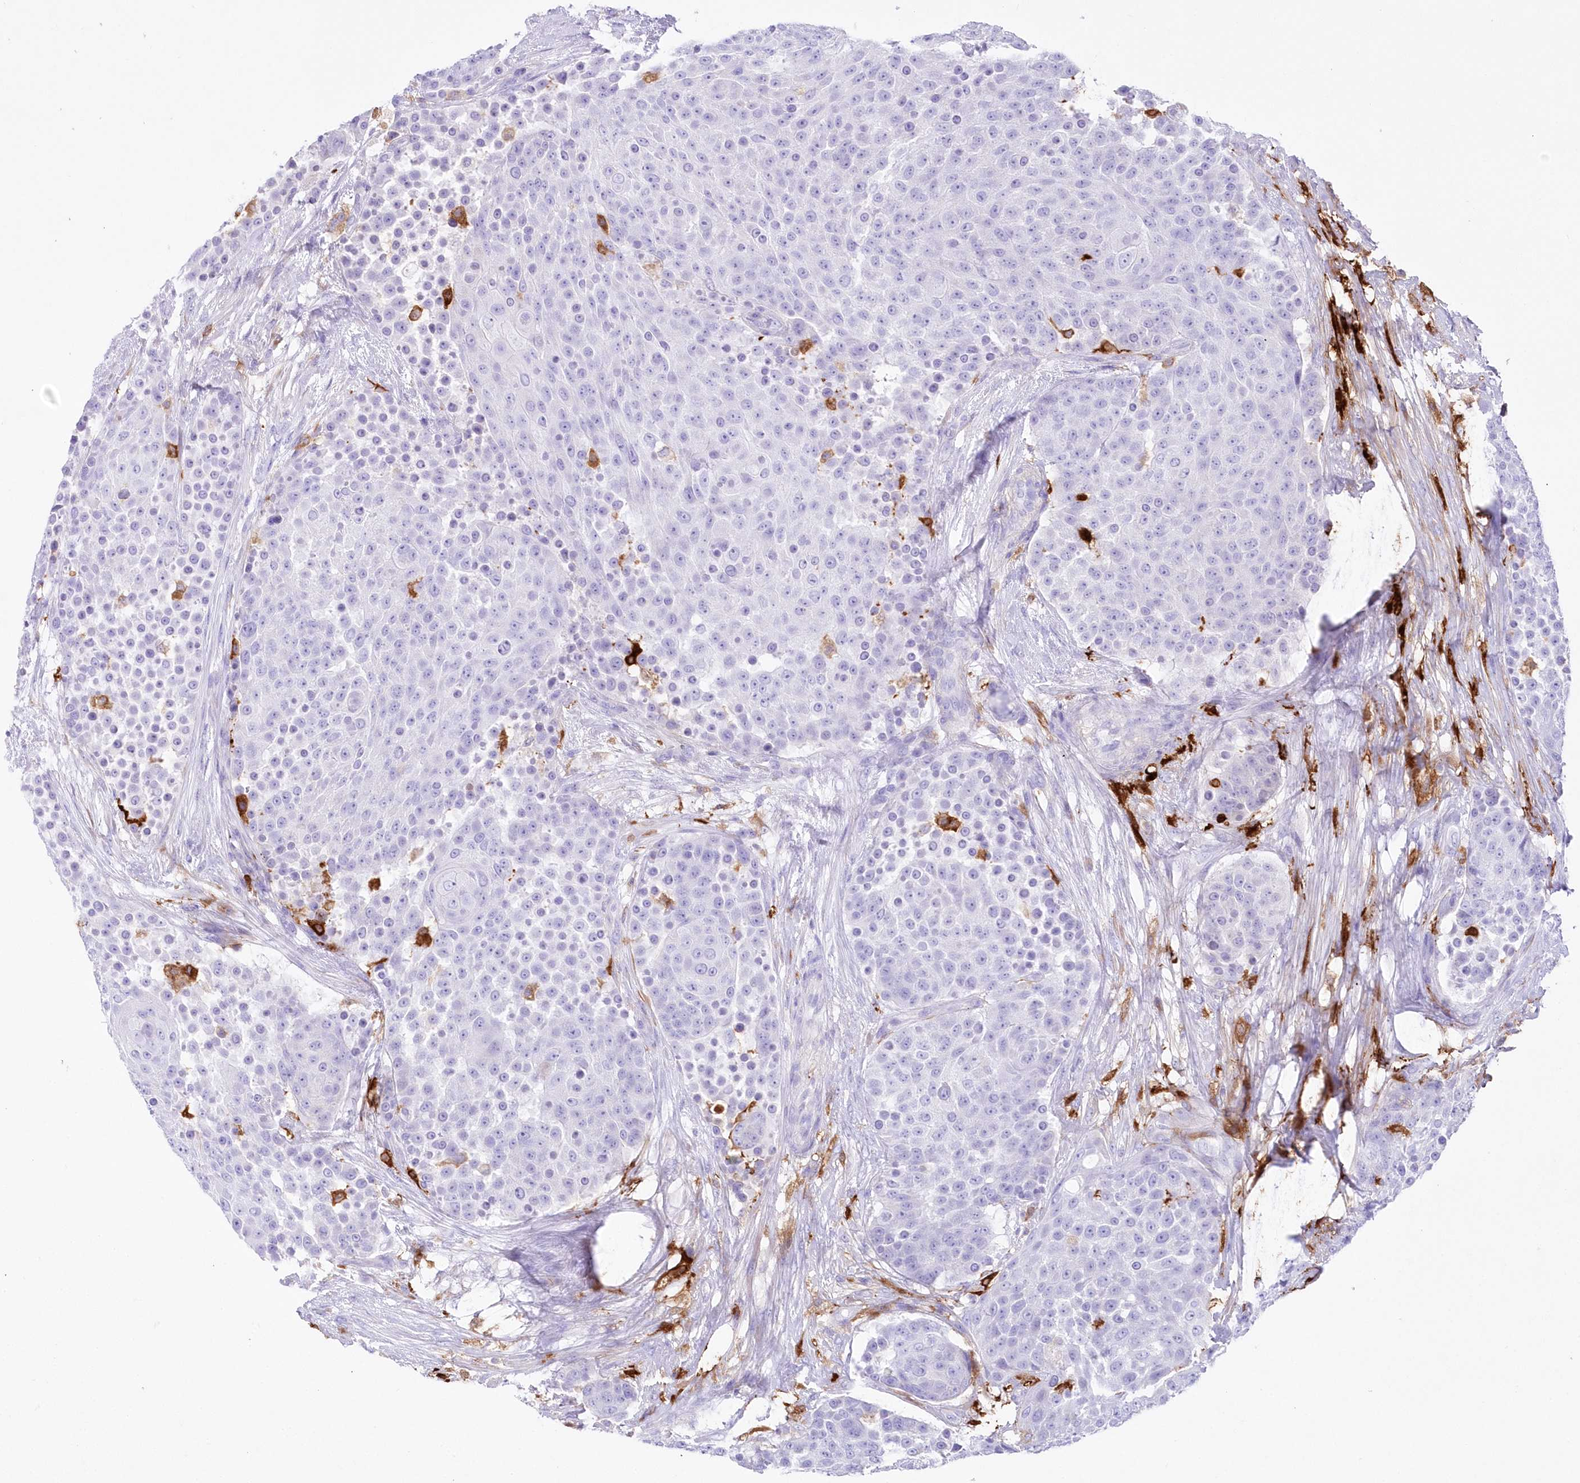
{"staining": {"intensity": "negative", "quantity": "none", "location": "none"}, "tissue": "urothelial cancer", "cell_type": "Tumor cells", "image_type": "cancer", "snomed": [{"axis": "morphology", "description": "Urothelial carcinoma, High grade"}, {"axis": "topography", "description": "Urinary bladder"}], "caption": "An immunohistochemistry (IHC) histopathology image of urothelial cancer is shown. There is no staining in tumor cells of urothelial cancer. (DAB (3,3'-diaminobenzidine) IHC visualized using brightfield microscopy, high magnification).", "gene": "DNAJC19", "patient": {"sex": "female", "age": 63}}